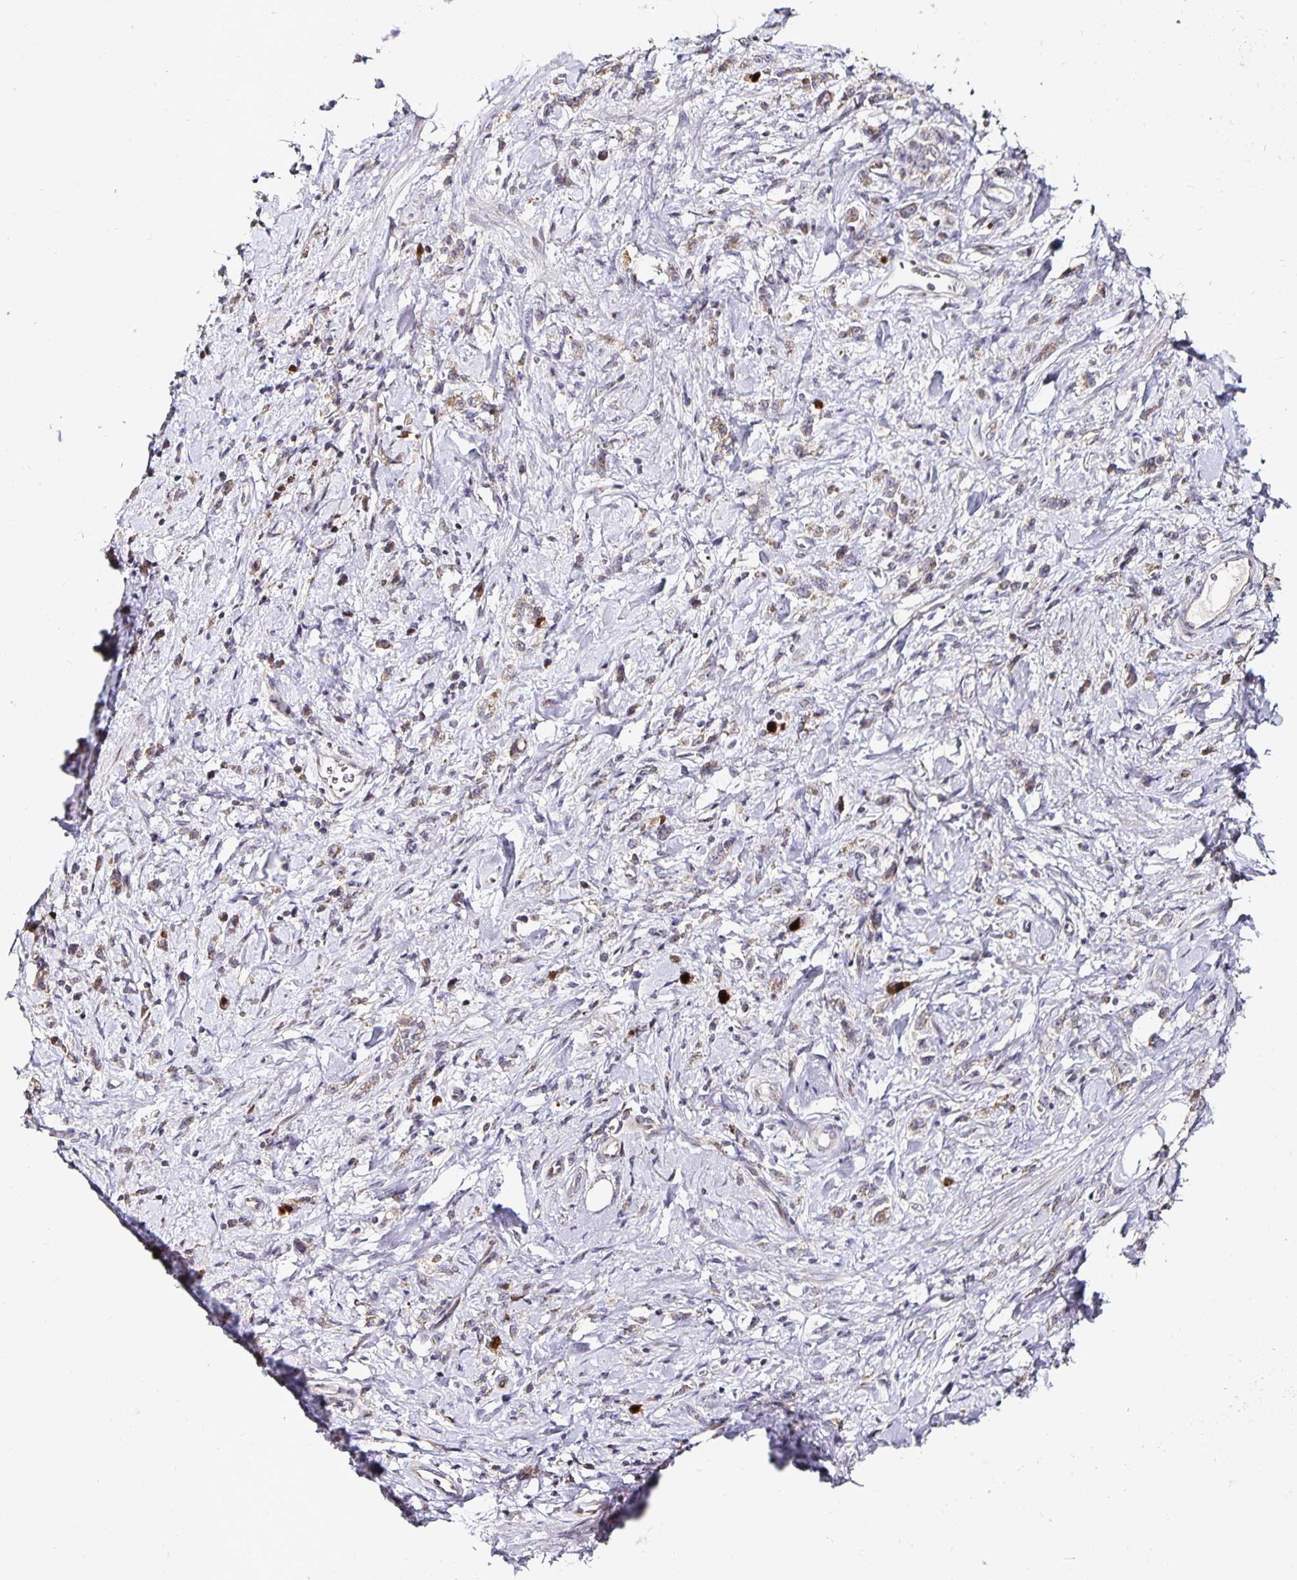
{"staining": {"intensity": "negative", "quantity": "none", "location": "none"}, "tissue": "stomach cancer", "cell_type": "Tumor cells", "image_type": "cancer", "snomed": [{"axis": "morphology", "description": "Adenocarcinoma, NOS"}, {"axis": "topography", "description": "Stomach"}], "caption": "An immunohistochemistry micrograph of stomach adenocarcinoma is shown. There is no staining in tumor cells of stomach adenocarcinoma.", "gene": "ANLN", "patient": {"sex": "male", "age": 77}}